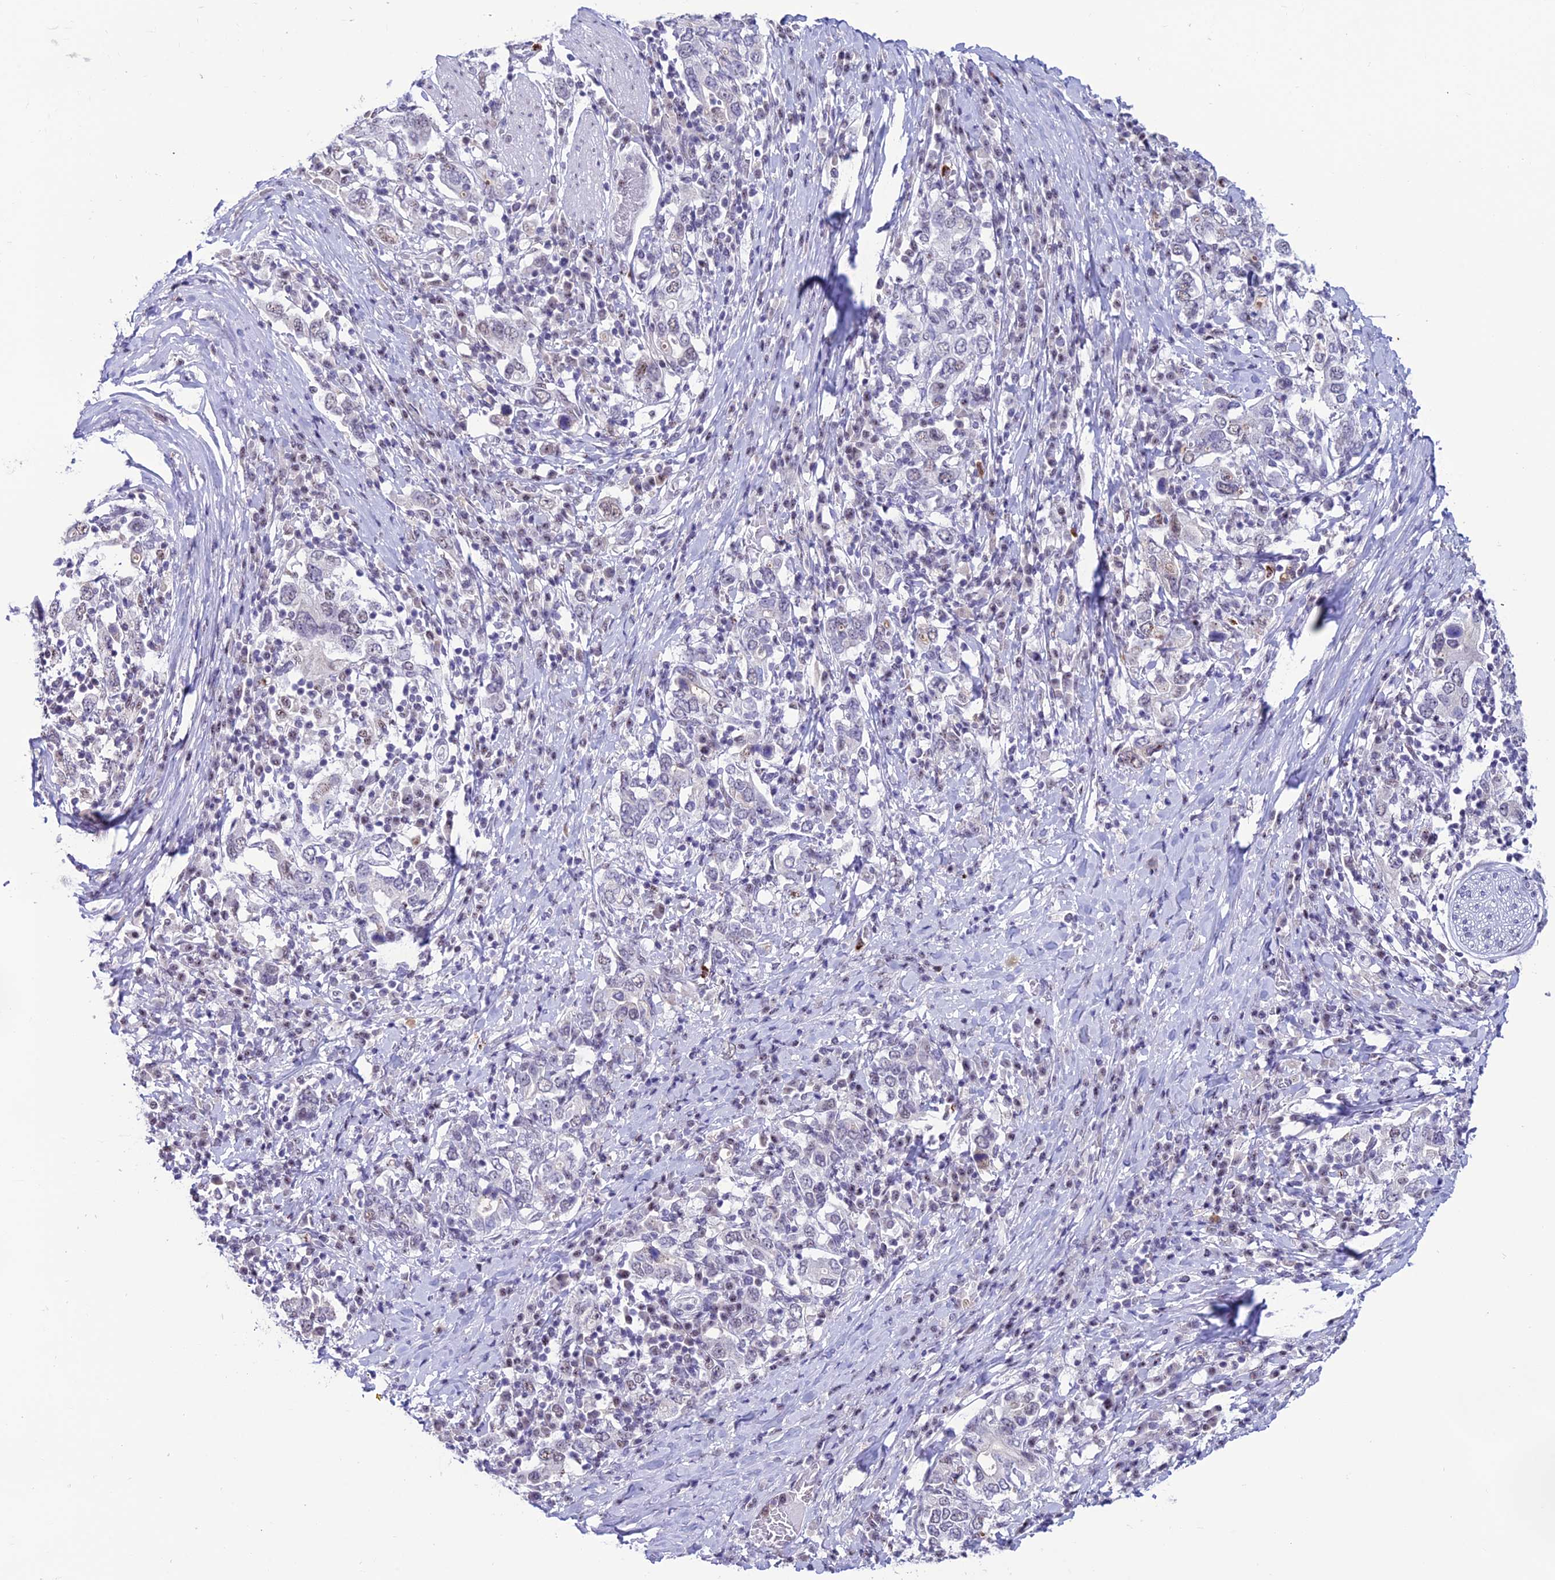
{"staining": {"intensity": "negative", "quantity": "none", "location": "none"}, "tissue": "stomach cancer", "cell_type": "Tumor cells", "image_type": "cancer", "snomed": [{"axis": "morphology", "description": "Adenocarcinoma, NOS"}, {"axis": "topography", "description": "Stomach, upper"}, {"axis": "topography", "description": "Stomach"}], "caption": "A high-resolution micrograph shows immunohistochemistry staining of stomach cancer (adenocarcinoma), which displays no significant expression in tumor cells. Nuclei are stained in blue.", "gene": "MFSD2B", "patient": {"sex": "male", "age": 62}}